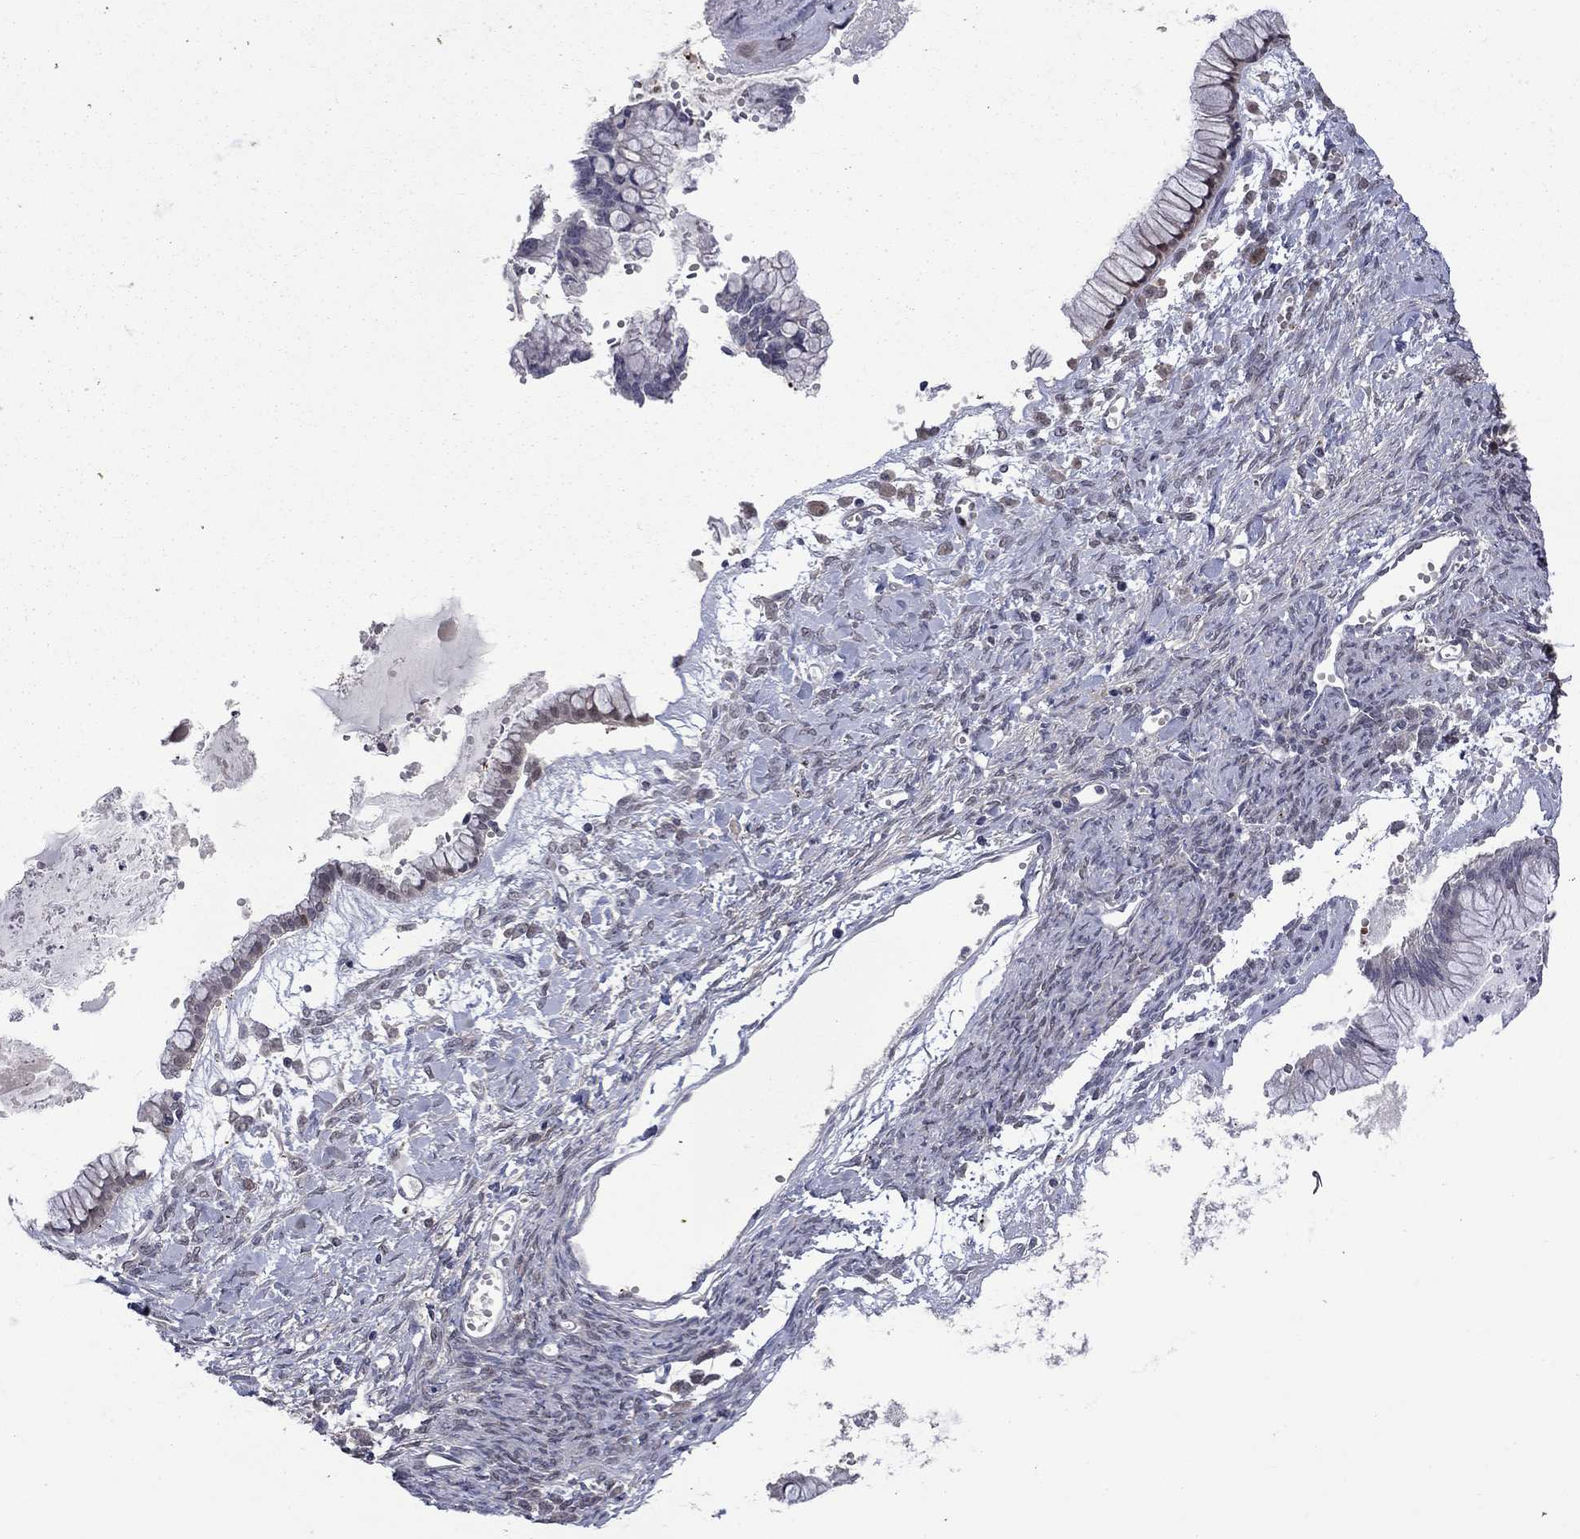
{"staining": {"intensity": "negative", "quantity": "none", "location": "none"}, "tissue": "ovarian cancer", "cell_type": "Tumor cells", "image_type": "cancer", "snomed": [{"axis": "morphology", "description": "Cystadenocarcinoma, mucinous, NOS"}, {"axis": "topography", "description": "Ovary"}], "caption": "This is an immunohistochemistry micrograph of ovarian cancer. There is no staining in tumor cells.", "gene": "CBR1", "patient": {"sex": "female", "age": 67}}